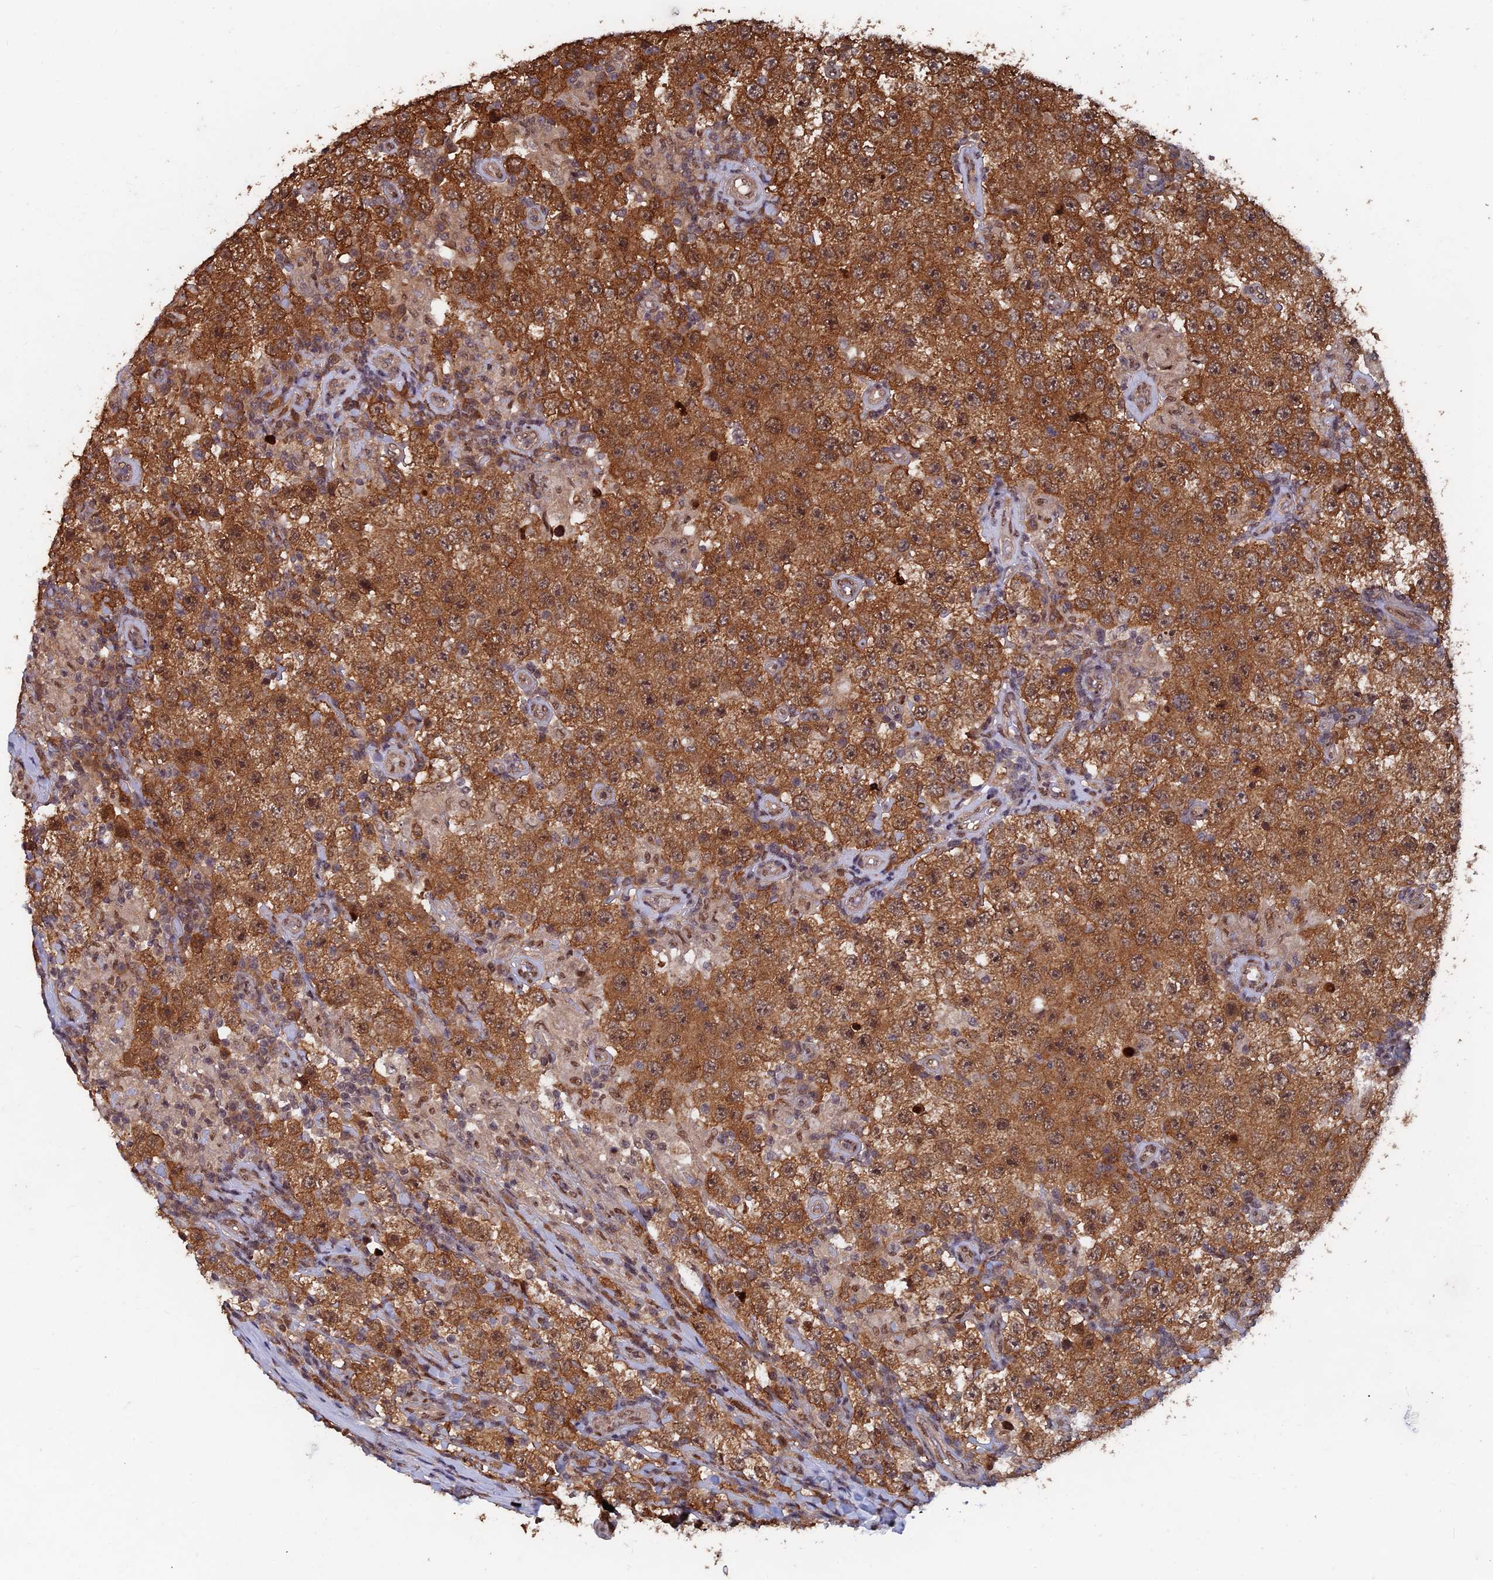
{"staining": {"intensity": "strong", "quantity": ">75%", "location": "cytoplasmic/membranous"}, "tissue": "testis cancer", "cell_type": "Tumor cells", "image_type": "cancer", "snomed": [{"axis": "morphology", "description": "Normal tissue, NOS"}, {"axis": "morphology", "description": "Urothelial carcinoma, High grade"}, {"axis": "morphology", "description": "Seminoma, NOS"}, {"axis": "morphology", "description": "Carcinoma, Embryonal, NOS"}, {"axis": "topography", "description": "Urinary bladder"}, {"axis": "topography", "description": "Testis"}], "caption": "Immunohistochemistry (IHC) staining of seminoma (testis), which shows high levels of strong cytoplasmic/membranous expression in about >75% of tumor cells indicating strong cytoplasmic/membranous protein positivity. The staining was performed using DAB (brown) for protein detection and nuclei were counterstained in hematoxylin (blue).", "gene": "FAM53C", "patient": {"sex": "male", "age": 41}}